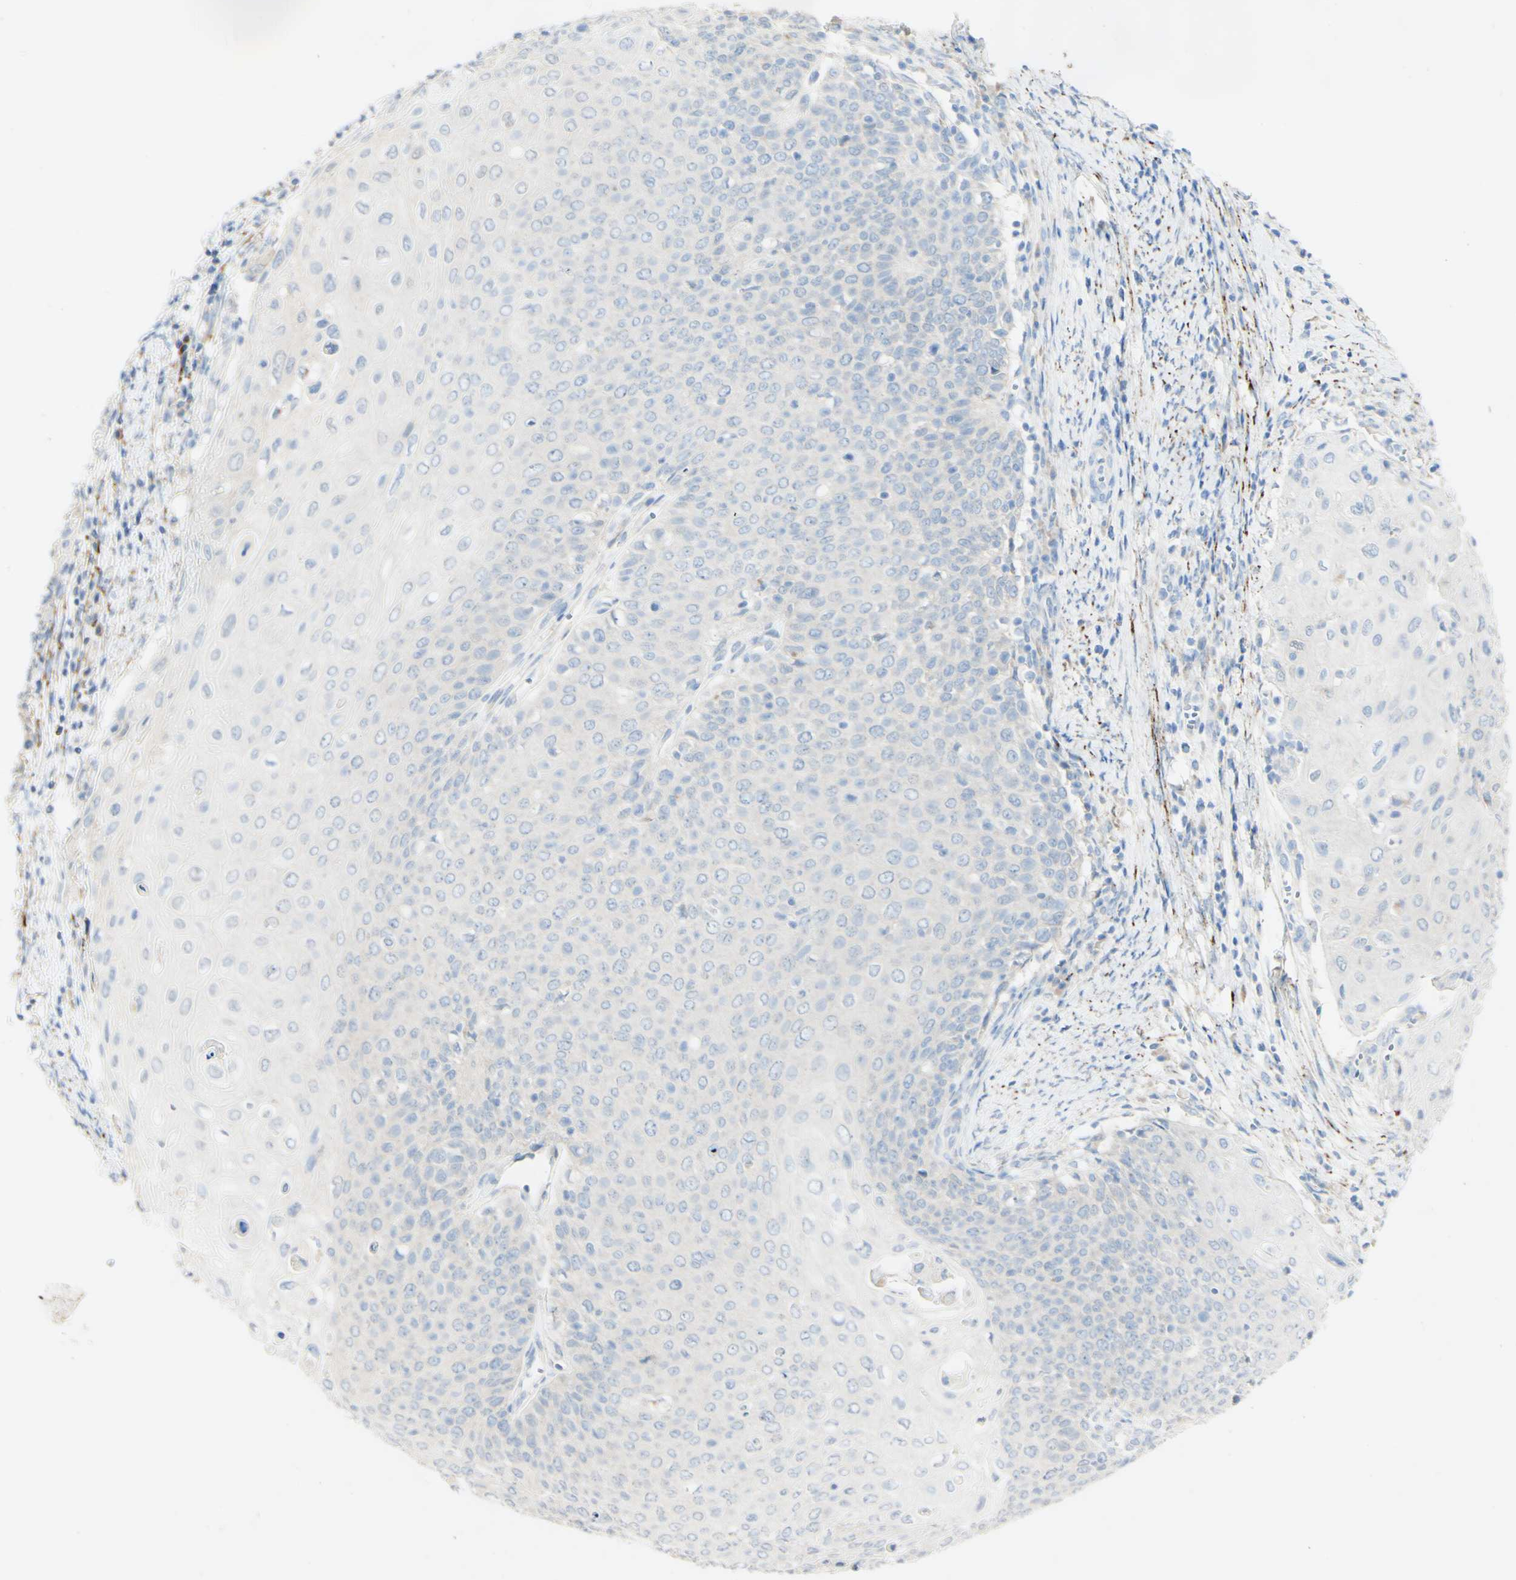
{"staining": {"intensity": "negative", "quantity": "none", "location": "none"}, "tissue": "cervical cancer", "cell_type": "Tumor cells", "image_type": "cancer", "snomed": [{"axis": "morphology", "description": "Squamous cell carcinoma, NOS"}, {"axis": "topography", "description": "Cervix"}], "caption": "Tumor cells show no significant protein positivity in cervical cancer (squamous cell carcinoma).", "gene": "FGF4", "patient": {"sex": "female", "age": 39}}